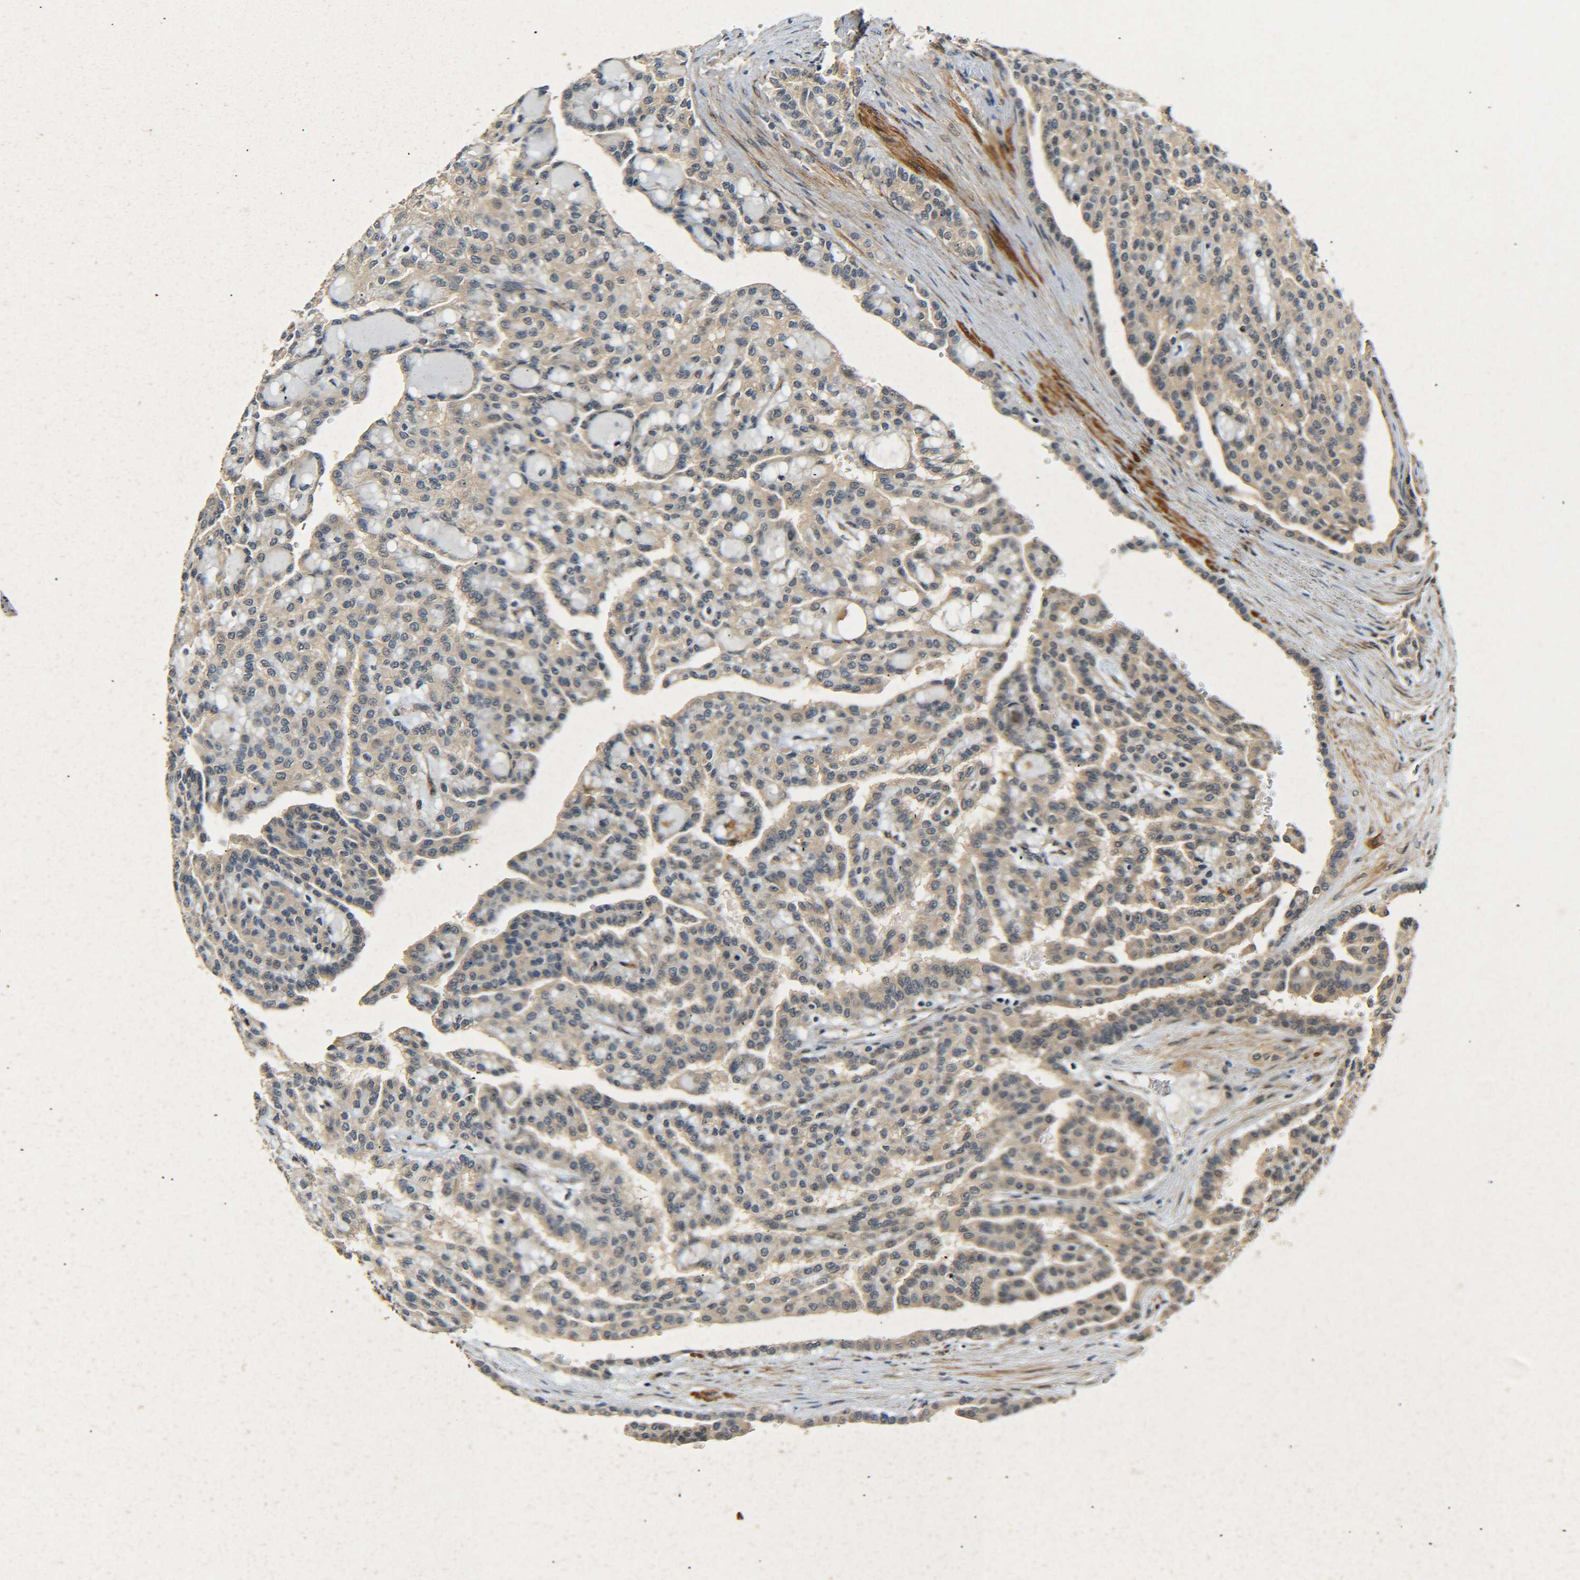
{"staining": {"intensity": "weak", "quantity": ">75%", "location": "cytoplasmic/membranous"}, "tissue": "renal cancer", "cell_type": "Tumor cells", "image_type": "cancer", "snomed": [{"axis": "morphology", "description": "Adenocarcinoma, NOS"}, {"axis": "topography", "description": "Kidney"}], "caption": "Brown immunohistochemical staining in human renal adenocarcinoma reveals weak cytoplasmic/membranous positivity in approximately >75% of tumor cells.", "gene": "MEIS1", "patient": {"sex": "male", "age": 63}}